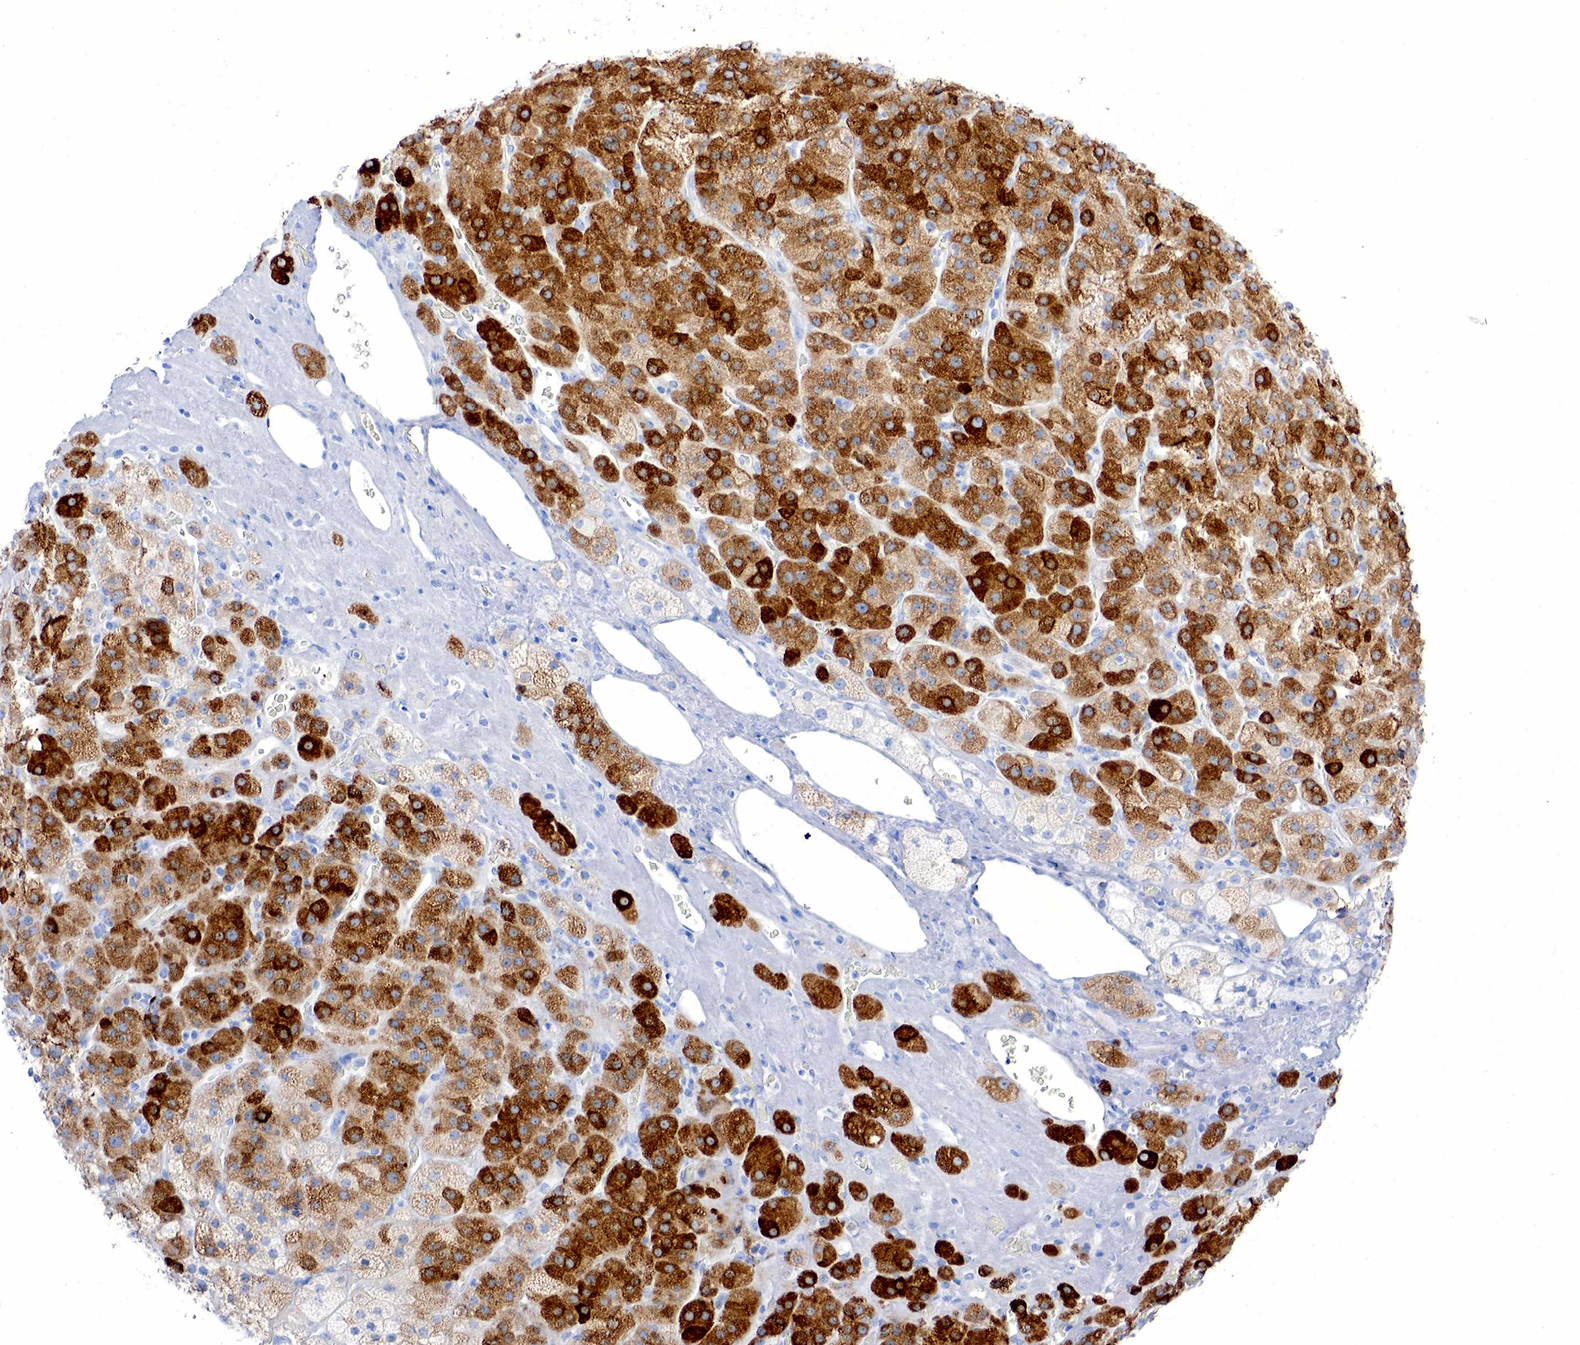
{"staining": {"intensity": "strong", "quantity": "25%-75%", "location": "cytoplasmic/membranous"}, "tissue": "adrenal gland", "cell_type": "Glandular cells", "image_type": "normal", "snomed": [{"axis": "morphology", "description": "Normal tissue, NOS"}, {"axis": "topography", "description": "Adrenal gland"}], "caption": "High-power microscopy captured an immunohistochemistry (IHC) photomicrograph of normal adrenal gland, revealing strong cytoplasmic/membranous expression in about 25%-75% of glandular cells. Immunohistochemistry (ihc) stains the protein of interest in brown and the nuclei are stained blue.", "gene": "INHA", "patient": {"sex": "male", "age": 57}}